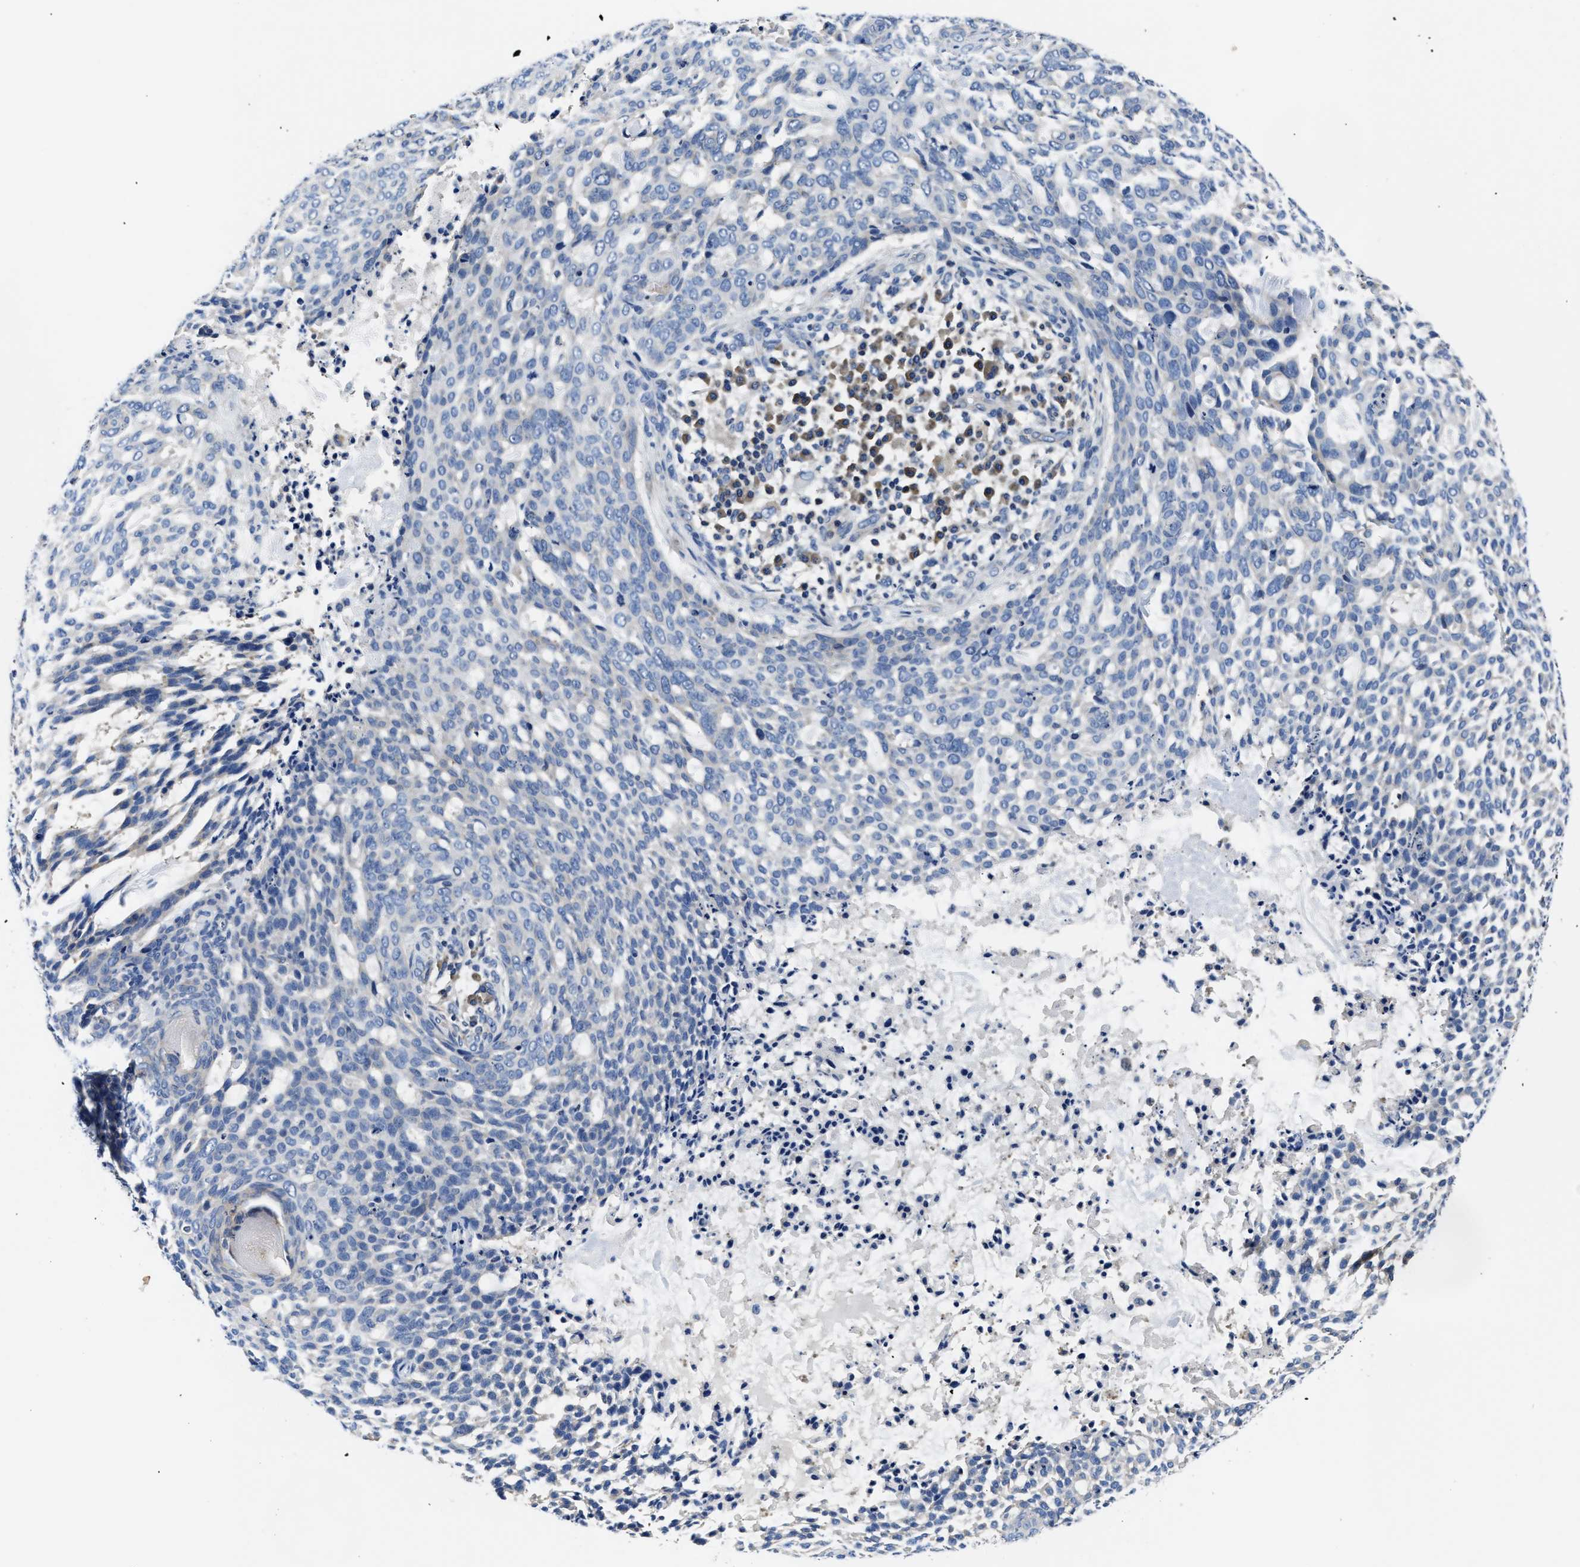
{"staining": {"intensity": "negative", "quantity": "none", "location": "none"}, "tissue": "skin cancer", "cell_type": "Tumor cells", "image_type": "cancer", "snomed": [{"axis": "morphology", "description": "Basal cell carcinoma"}, {"axis": "topography", "description": "Skin"}], "caption": "An image of human skin cancer (basal cell carcinoma) is negative for staining in tumor cells.", "gene": "PHLPP1", "patient": {"sex": "female", "age": 64}}